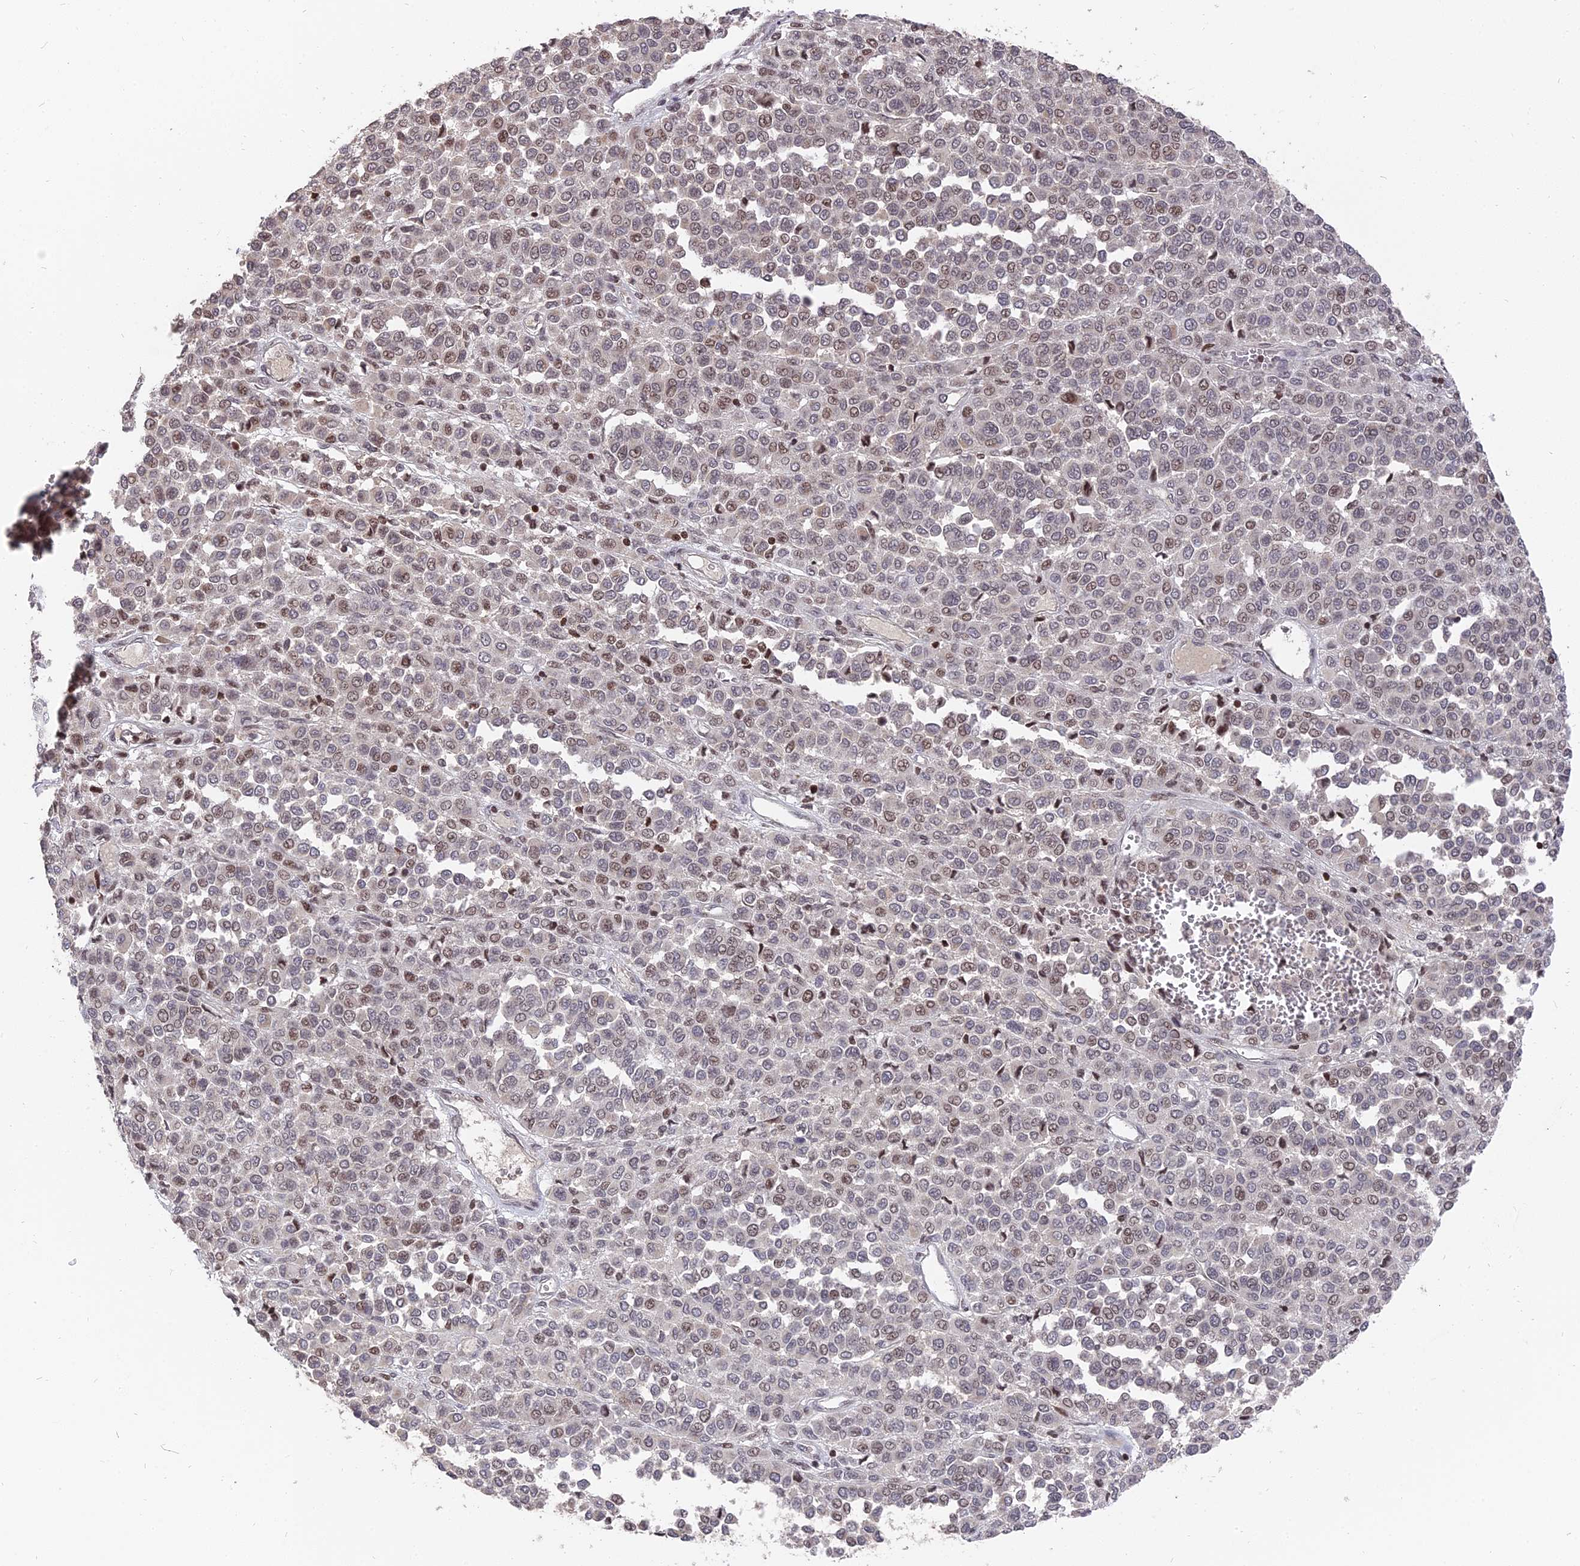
{"staining": {"intensity": "weak", "quantity": "<25%", "location": "nuclear"}, "tissue": "melanoma", "cell_type": "Tumor cells", "image_type": "cancer", "snomed": [{"axis": "morphology", "description": "Malignant melanoma, Metastatic site"}, {"axis": "topography", "description": "Pancreas"}], "caption": "Tumor cells are negative for protein expression in human malignant melanoma (metastatic site).", "gene": "NR1H3", "patient": {"sex": "female", "age": 30}}